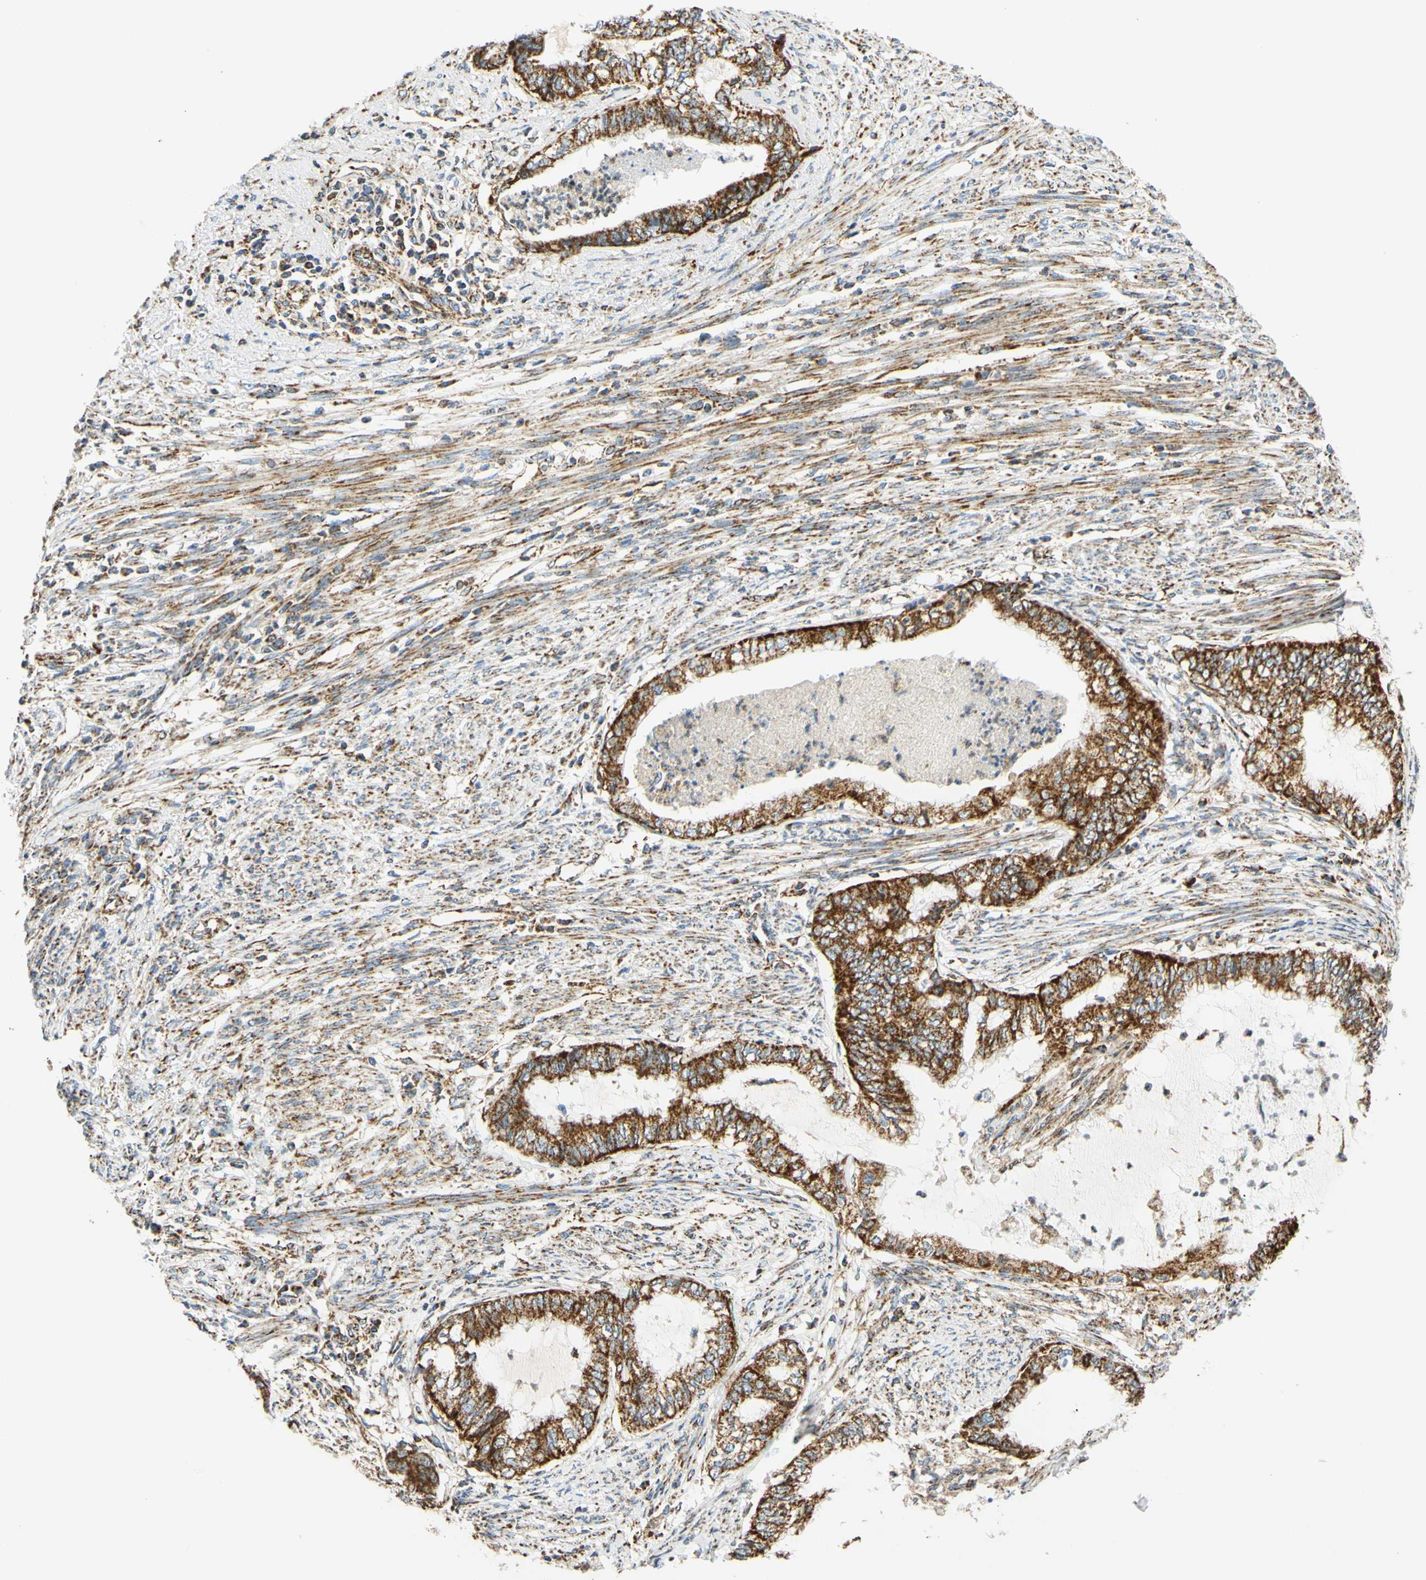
{"staining": {"intensity": "strong", "quantity": ">75%", "location": "cytoplasmic/membranous"}, "tissue": "endometrial cancer", "cell_type": "Tumor cells", "image_type": "cancer", "snomed": [{"axis": "morphology", "description": "Adenocarcinoma, NOS"}, {"axis": "topography", "description": "Endometrium"}], "caption": "DAB (3,3'-diaminobenzidine) immunohistochemical staining of human endometrial cancer demonstrates strong cytoplasmic/membranous protein expression in approximately >75% of tumor cells.", "gene": "MAVS", "patient": {"sex": "female", "age": 79}}